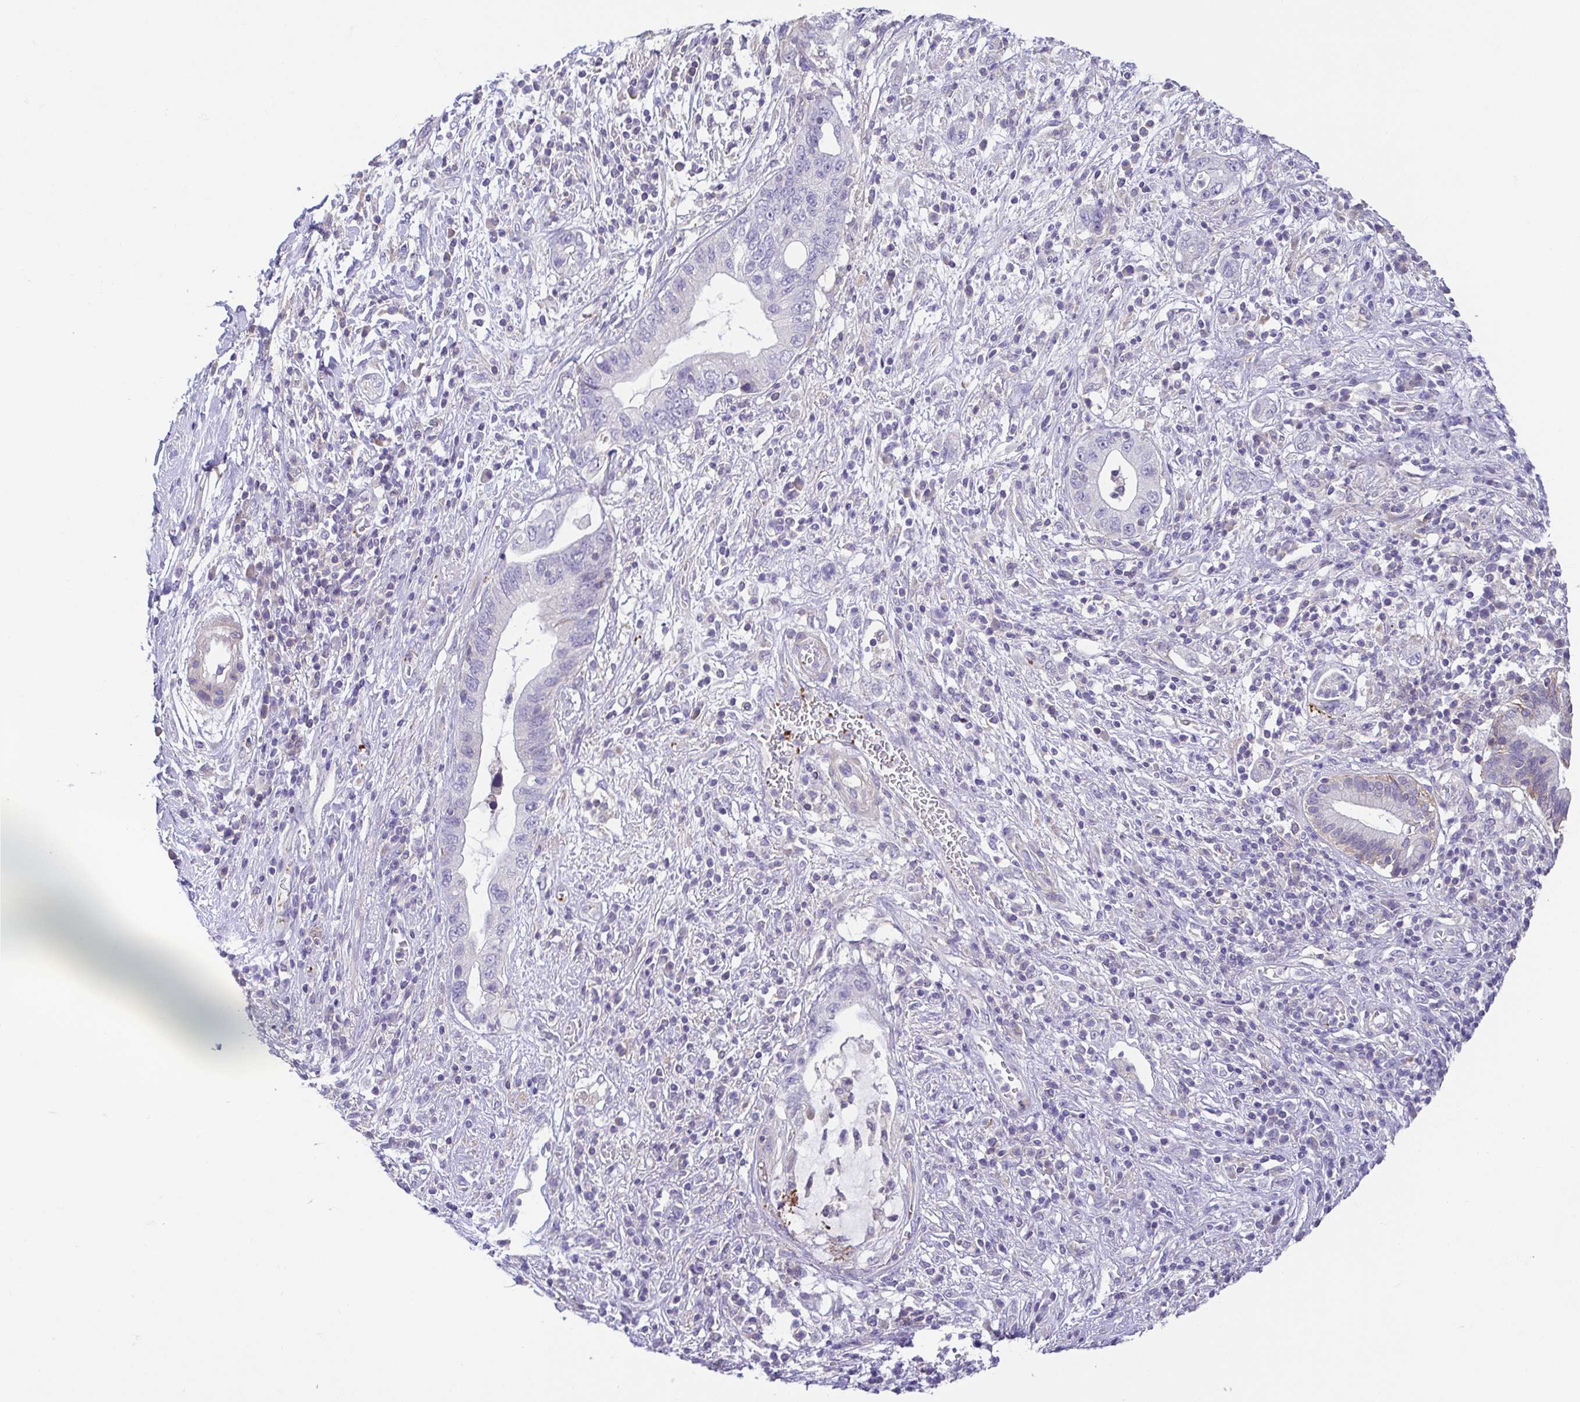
{"staining": {"intensity": "negative", "quantity": "none", "location": "none"}, "tissue": "pancreatic cancer", "cell_type": "Tumor cells", "image_type": "cancer", "snomed": [{"axis": "morphology", "description": "Adenocarcinoma, NOS"}, {"axis": "topography", "description": "Pancreas"}], "caption": "This is an immunohistochemistry (IHC) micrograph of pancreatic cancer. There is no expression in tumor cells.", "gene": "PRR14L", "patient": {"sex": "female", "age": 72}}